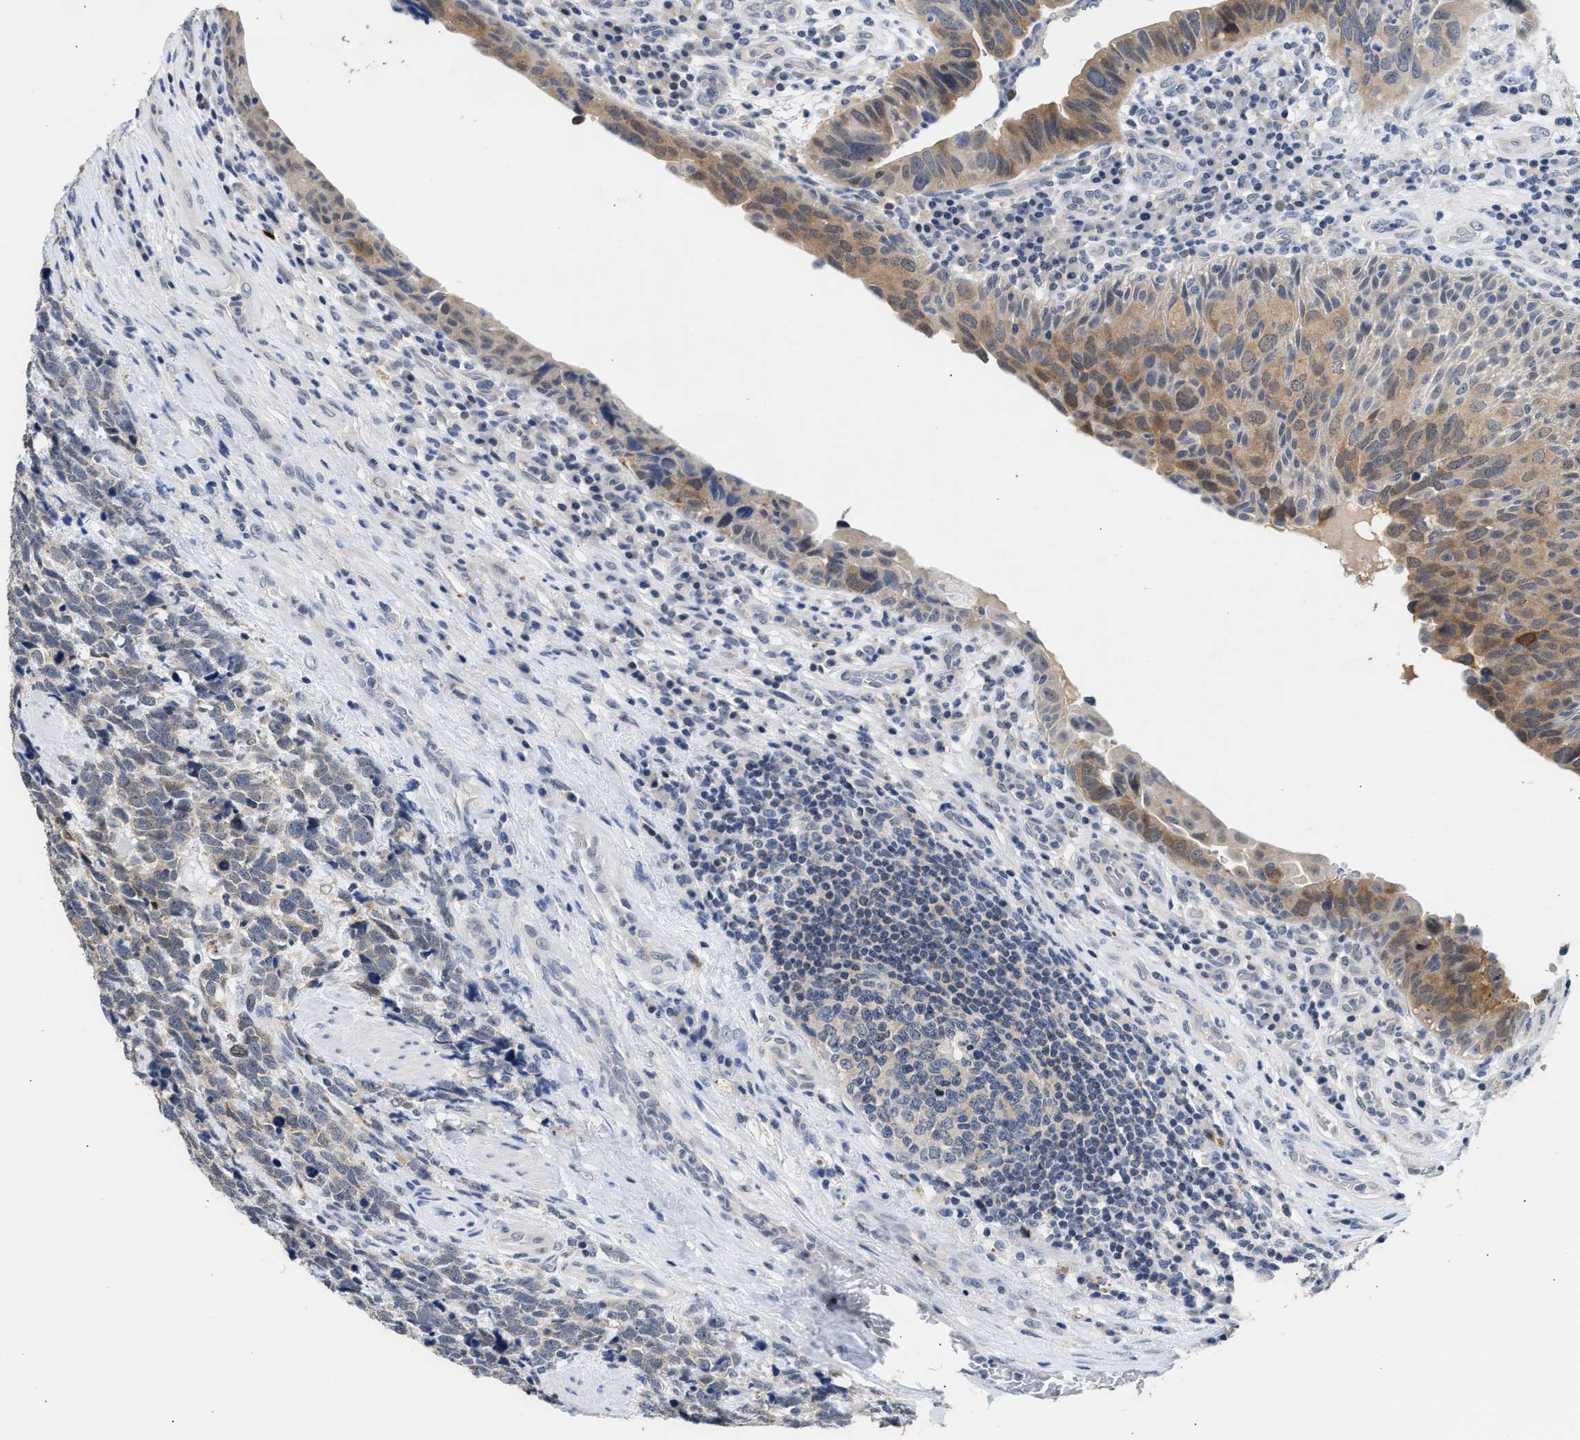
{"staining": {"intensity": "moderate", "quantity": "25%-75%", "location": "cytoplasmic/membranous"}, "tissue": "urothelial cancer", "cell_type": "Tumor cells", "image_type": "cancer", "snomed": [{"axis": "morphology", "description": "Urothelial carcinoma, High grade"}, {"axis": "topography", "description": "Urinary bladder"}], "caption": "Immunohistochemical staining of urothelial cancer shows medium levels of moderate cytoplasmic/membranous staining in about 25%-75% of tumor cells. Nuclei are stained in blue.", "gene": "PPM1L", "patient": {"sex": "female", "age": 82}}